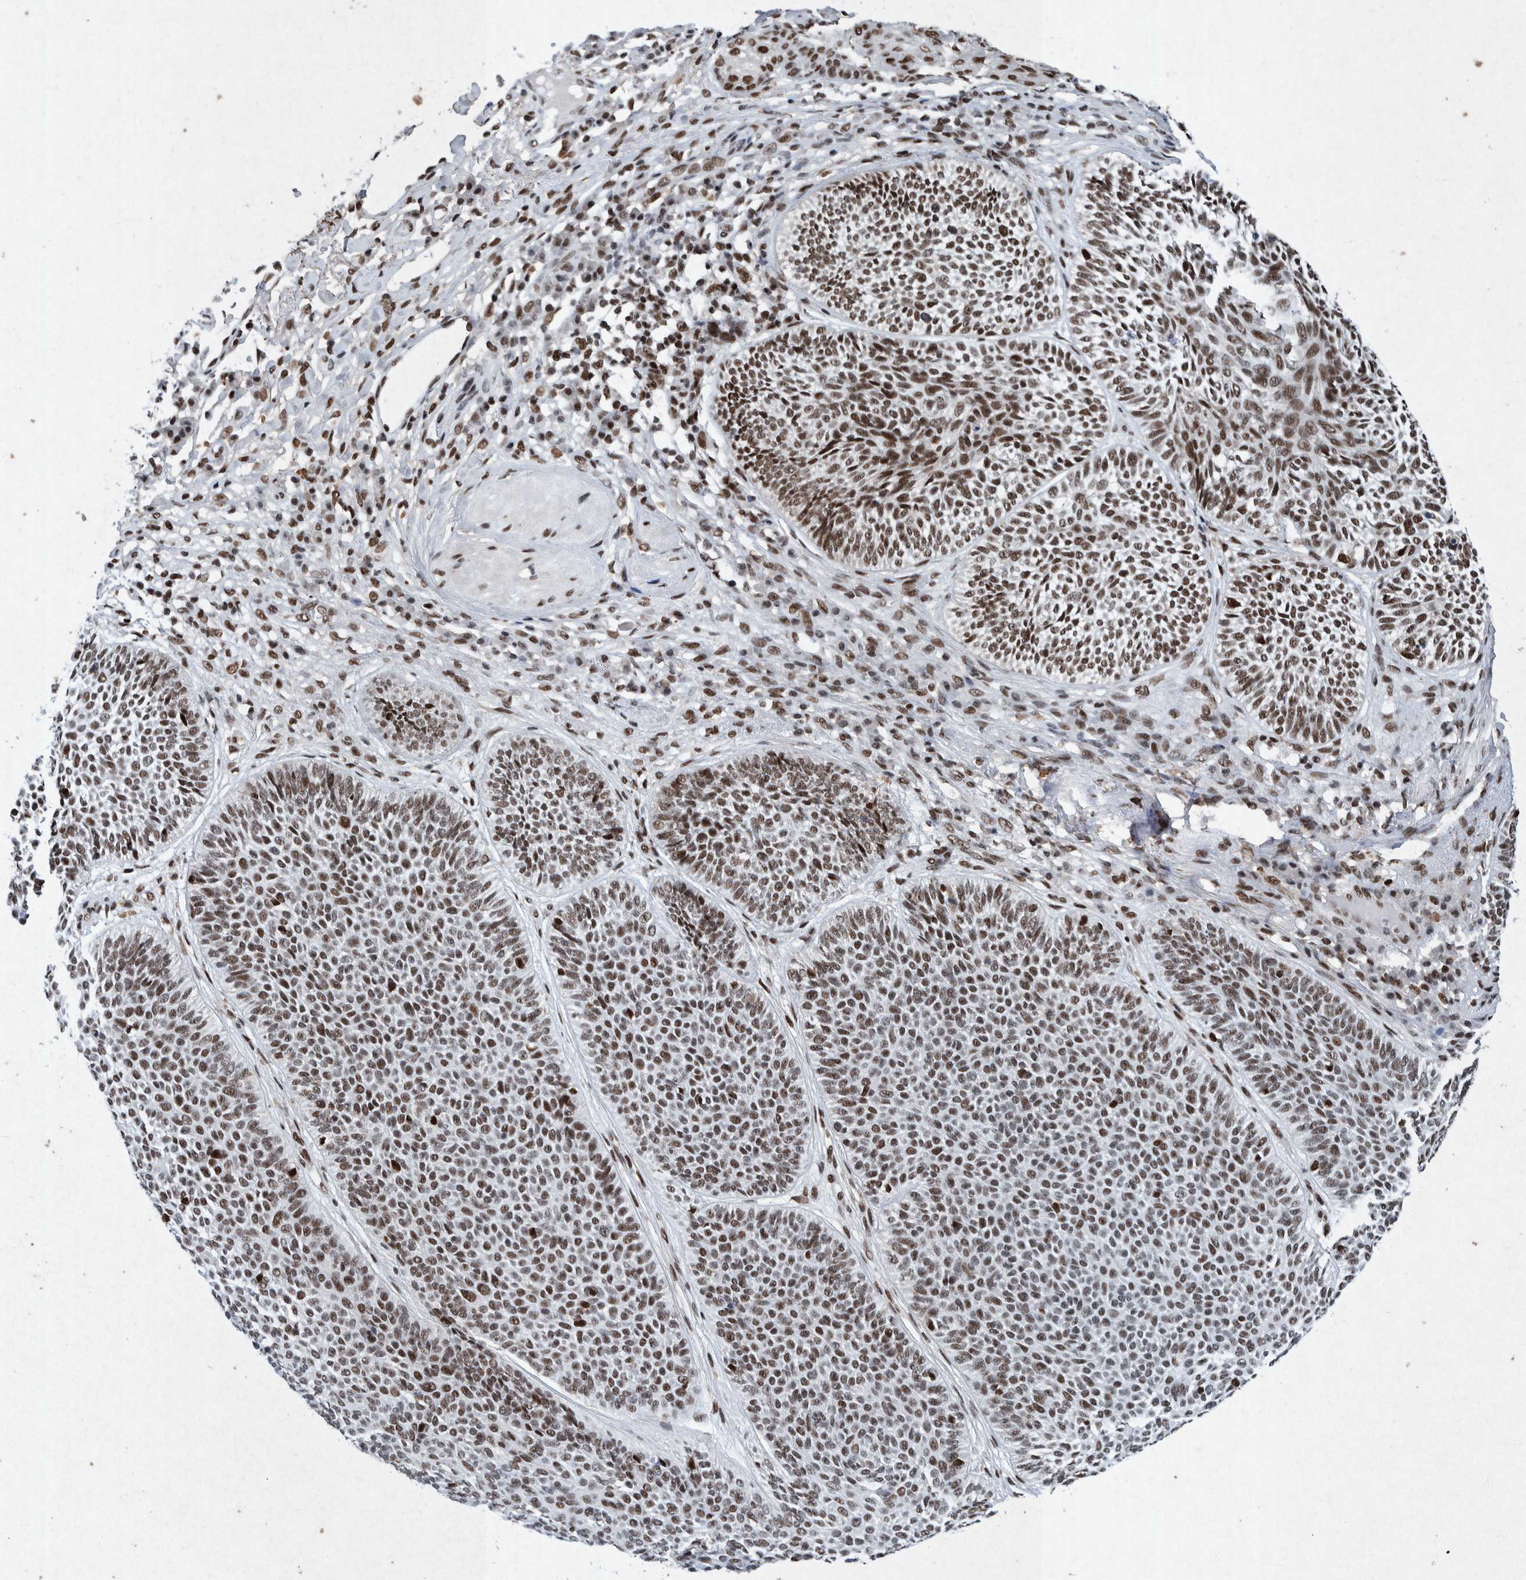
{"staining": {"intensity": "strong", "quantity": ">75%", "location": "nuclear"}, "tissue": "skin cancer", "cell_type": "Tumor cells", "image_type": "cancer", "snomed": [{"axis": "morphology", "description": "Normal tissue, NOS"}, {"axis": "morphology", "description": "Basal cell carcinoma"}, {"axis": "topography", "description": "Skin"}], "caption": "Brown immunohistochemical staining in human skin basal cell carcinoma demonstrates strong nuclear positivity in about >75% of tumor cells.", "gene": "TAF10", "patient": {"sex": "male", "age": 52}}